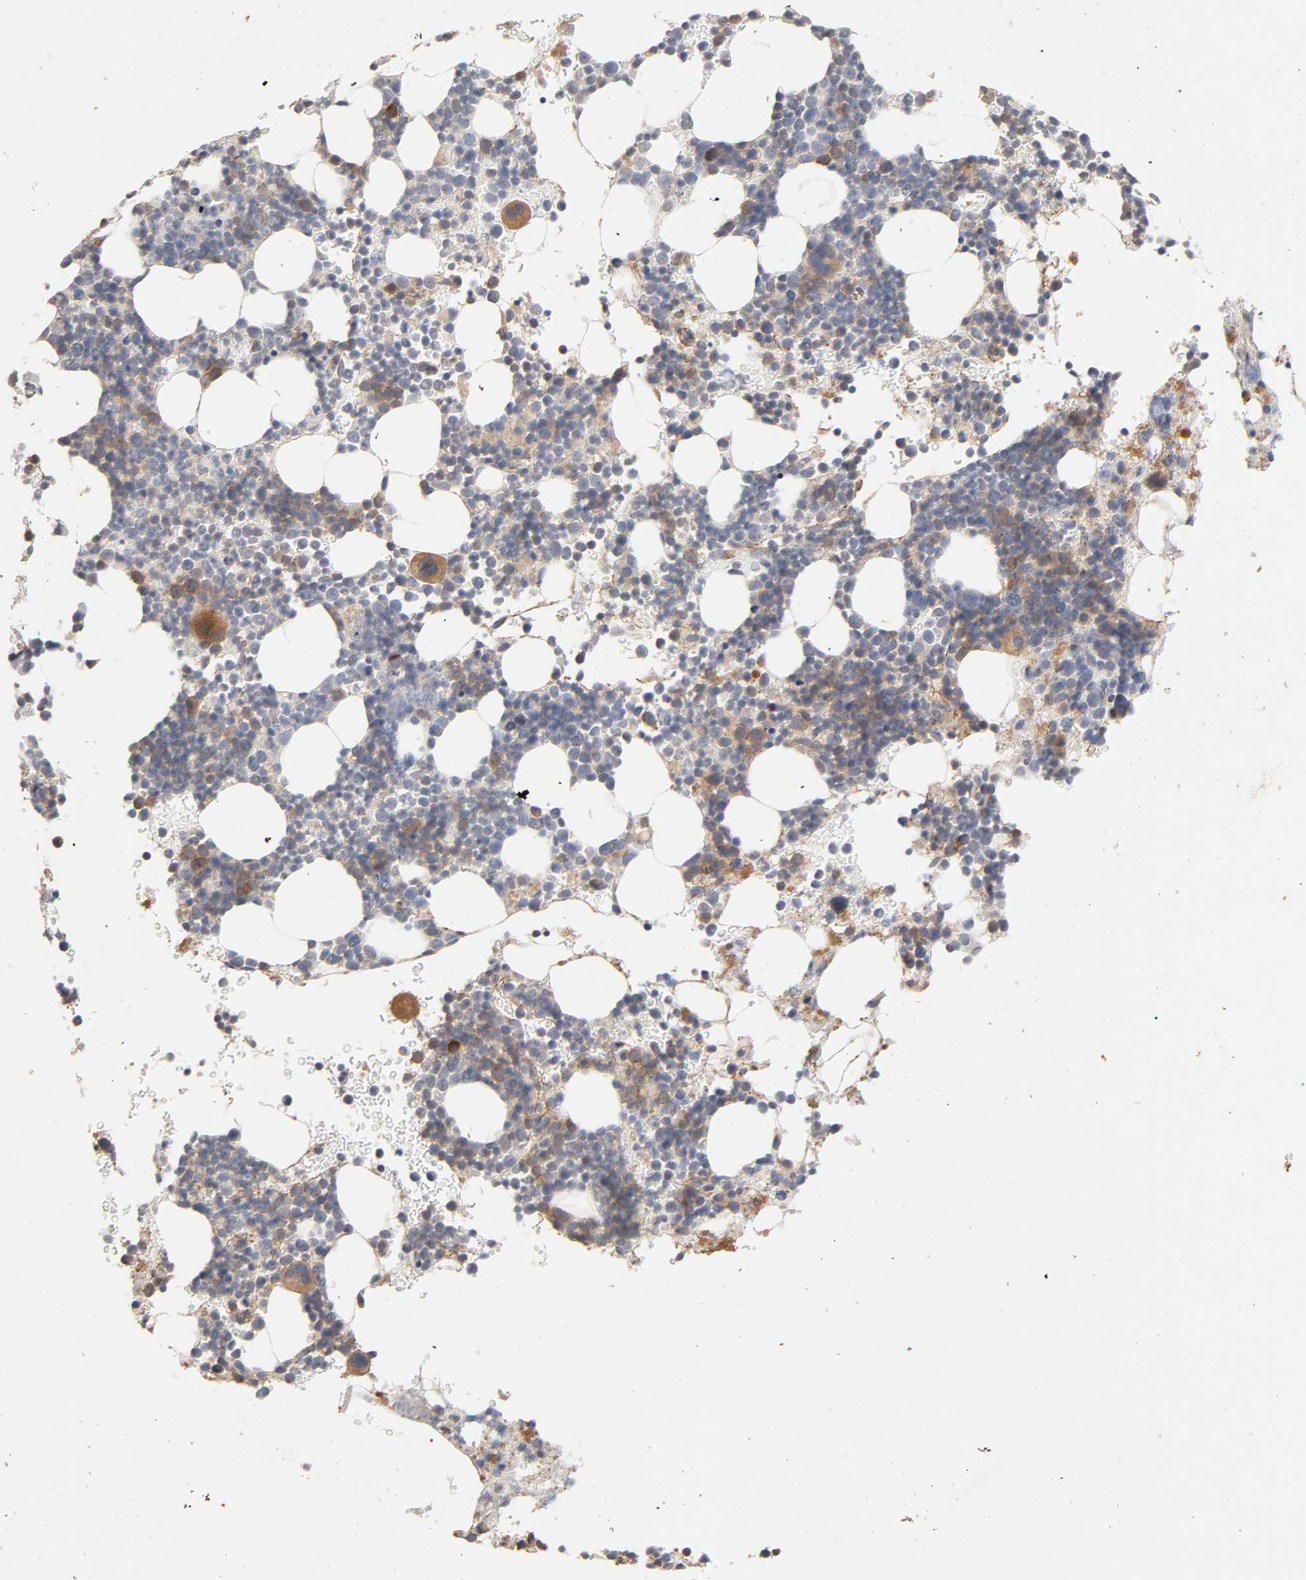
{"staining": {"intensity": "moderate", "quantity": "25%-75%", "location": "cytoplasmic/membranous"}, "tissue": "bone marrow", "cell_type": "Hematopoietic cells", "image_type": "normal", "snomed": [{"axis": "morphology", "description": "Normal tissue, NOS"}, {"axis": "topography", "description": "Bone marrow"}], "caption": "Immunohistochemical staining of benign bone marrow exhibits 25%-75% levels of moderate cytoplasmic/membranous protein positivity in approximately 25%-75% of hematopoietic cells.", "gene": "PDZD11", "patient": {"sex": "male", "age": 17}}